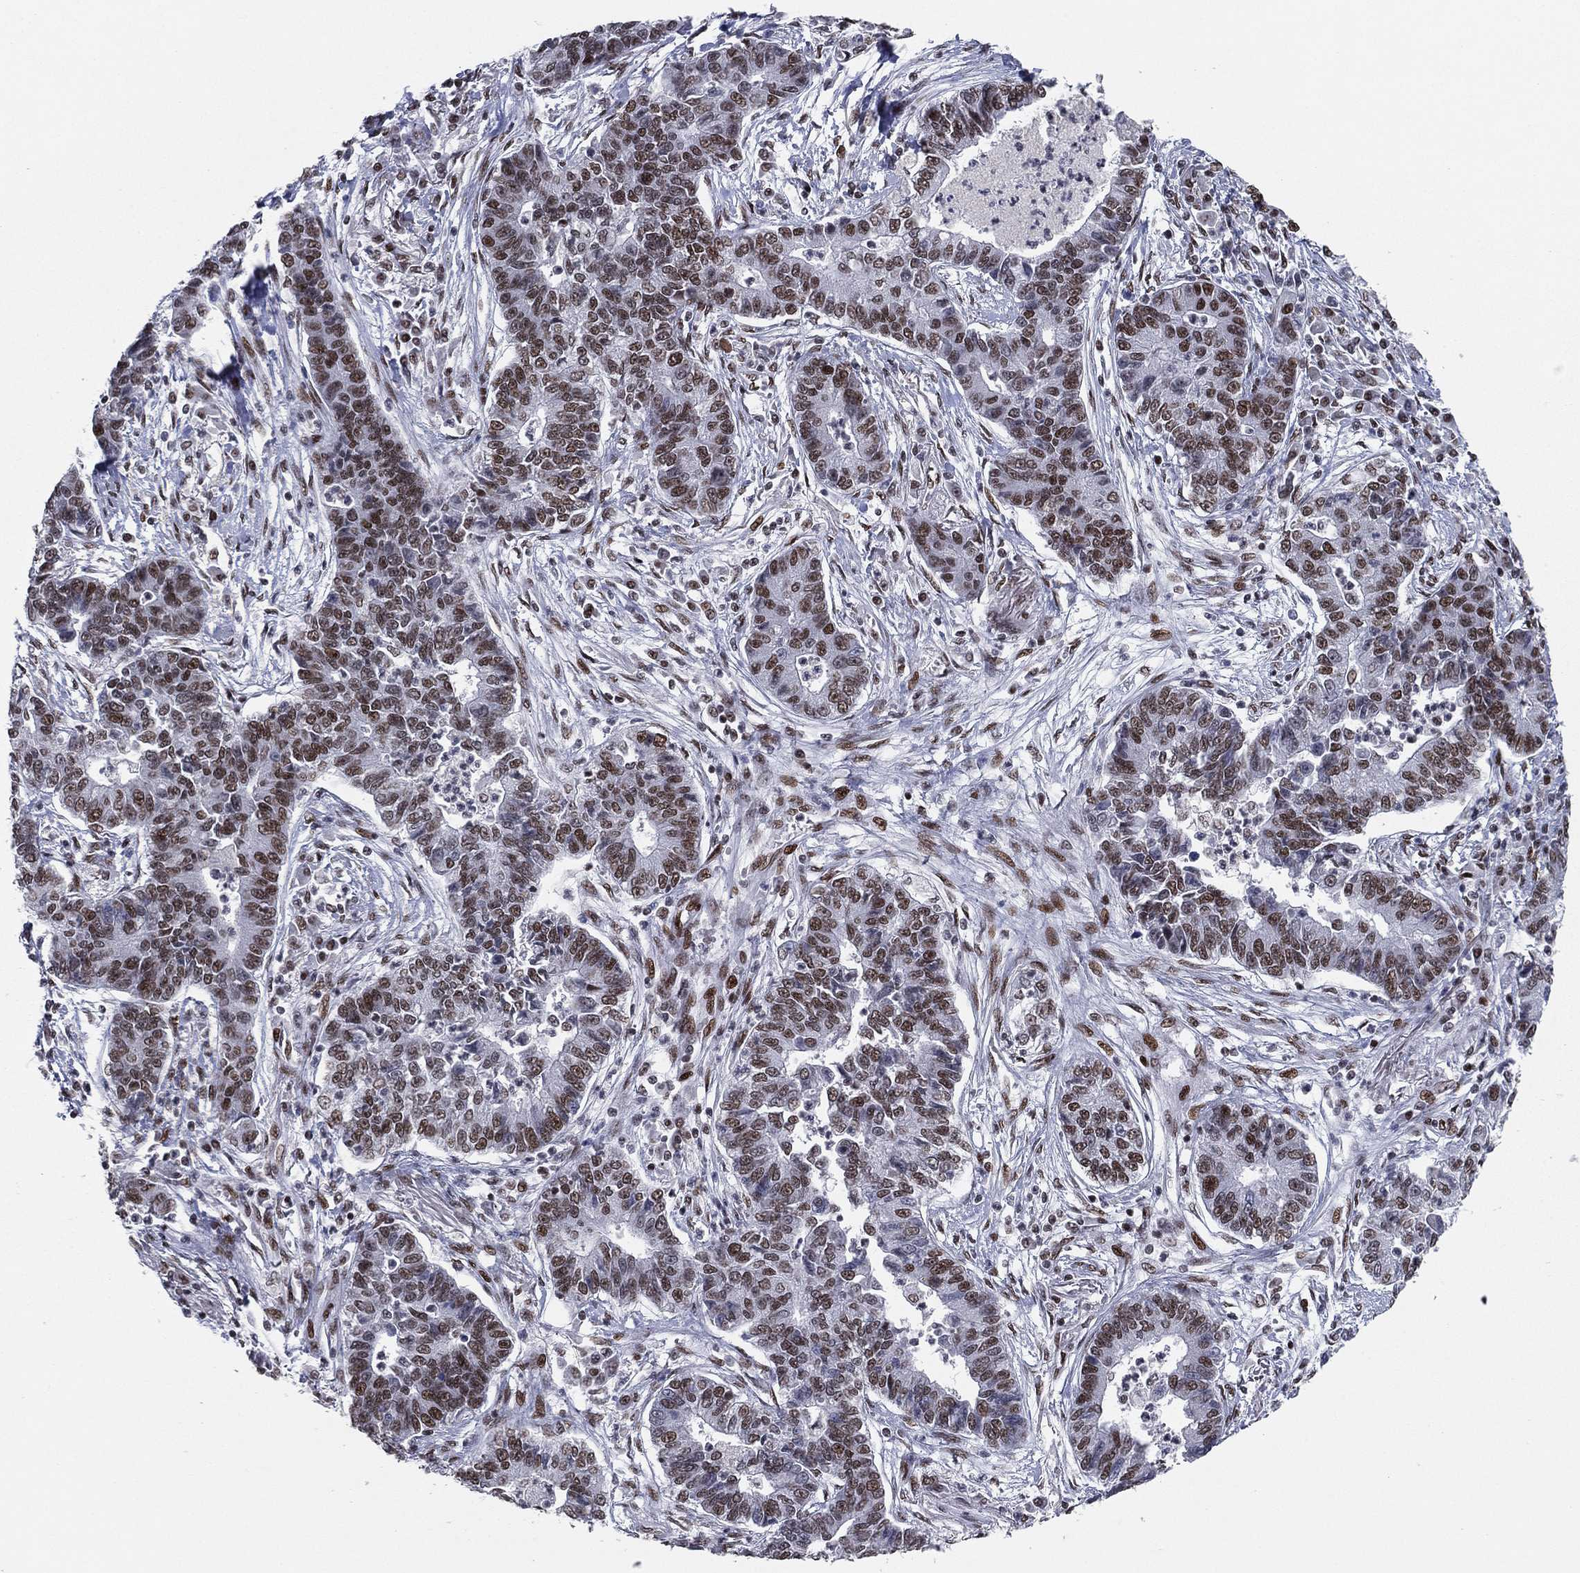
{"staining": {"intensity": "moderate", "quantity": ">75%", "location": "nuclear"}, "tissue": "lung cancer", "cell_type": "Tumor cells", "image_type": "cancer", "snomed": [{"axis": "morphology", "description": "Adenocarcinoma, NOS"}, {"axis": "topography", "description": "Lung"}], "caption": "Lung cancer (adenocarcinoma) stained with DAB (3,3'-diaminobenzidine) immunohistochemistry (IHC) displays medium levels of moderate nuclear staining in approximately >75% of tumor cells. (DAB (3,3'-diaminobenzidine) IHC, brown staining for protein, blue staining for nuclei).", "gene": "RTF1", "patient": {"sex": "female", "age": 57}}